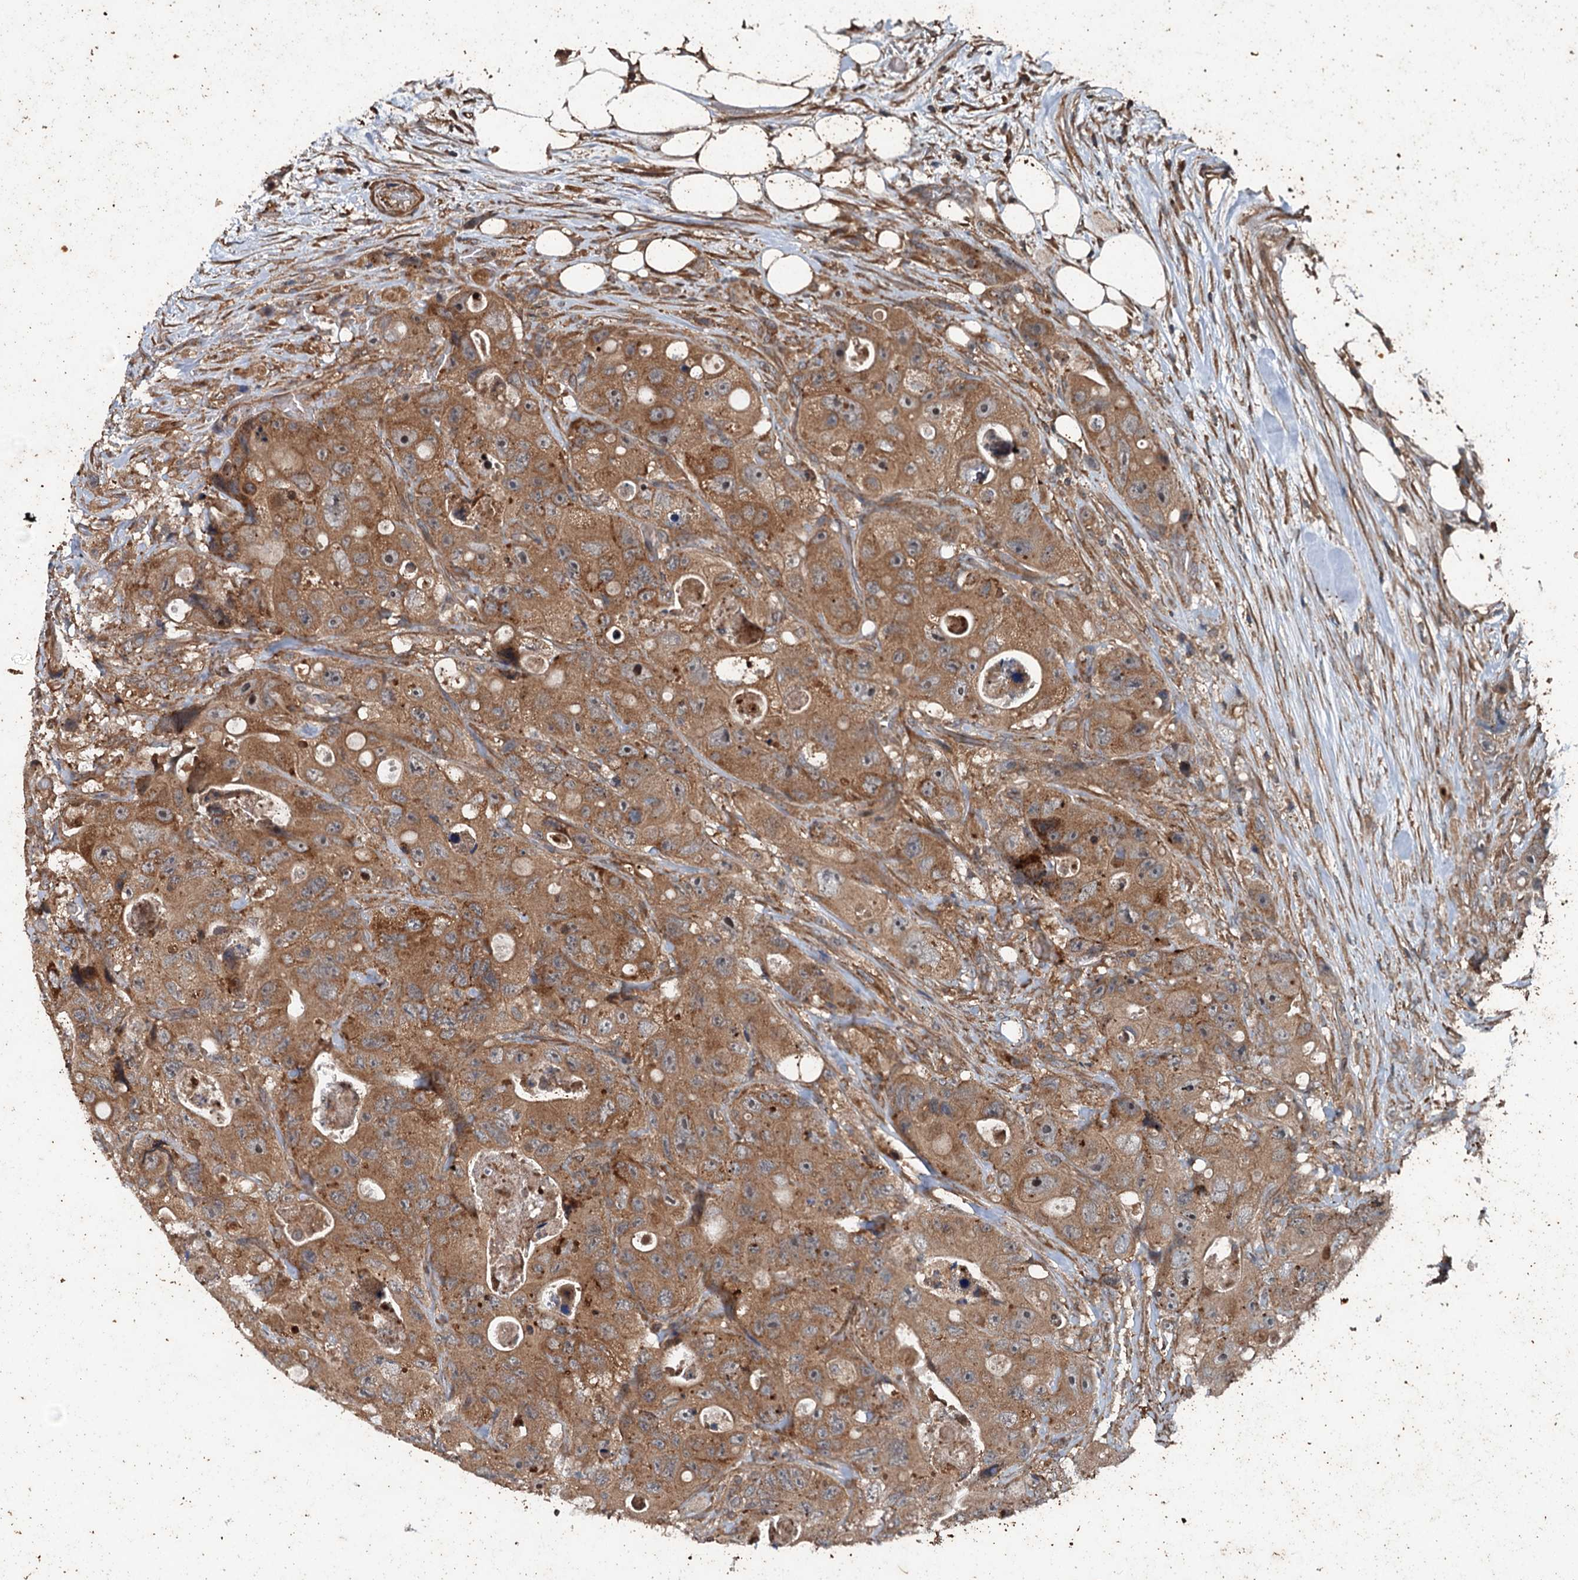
{"staining": {"intensity": "moderate", "quantity": ">75%", "location": "cytoplasmic/membranous"}, "tissue": "colorectal cancer", "cell_type": "Tumor cells", "image_type": "cancer", "snomed": [{"axis": "morphology", "description": "Adenocarcinoma, NOS"}, {"axis": "topography", "description": "Colon"}], "caption": "Moderate cytoplasmic/membranous positivity is appreciated in approximately >75% of tumor cells in adenocarcinoma (colorectal). Nuclei are stained in blue.", "gene": "TEDC1", "patient": {"sex": "female", "age": 46}}